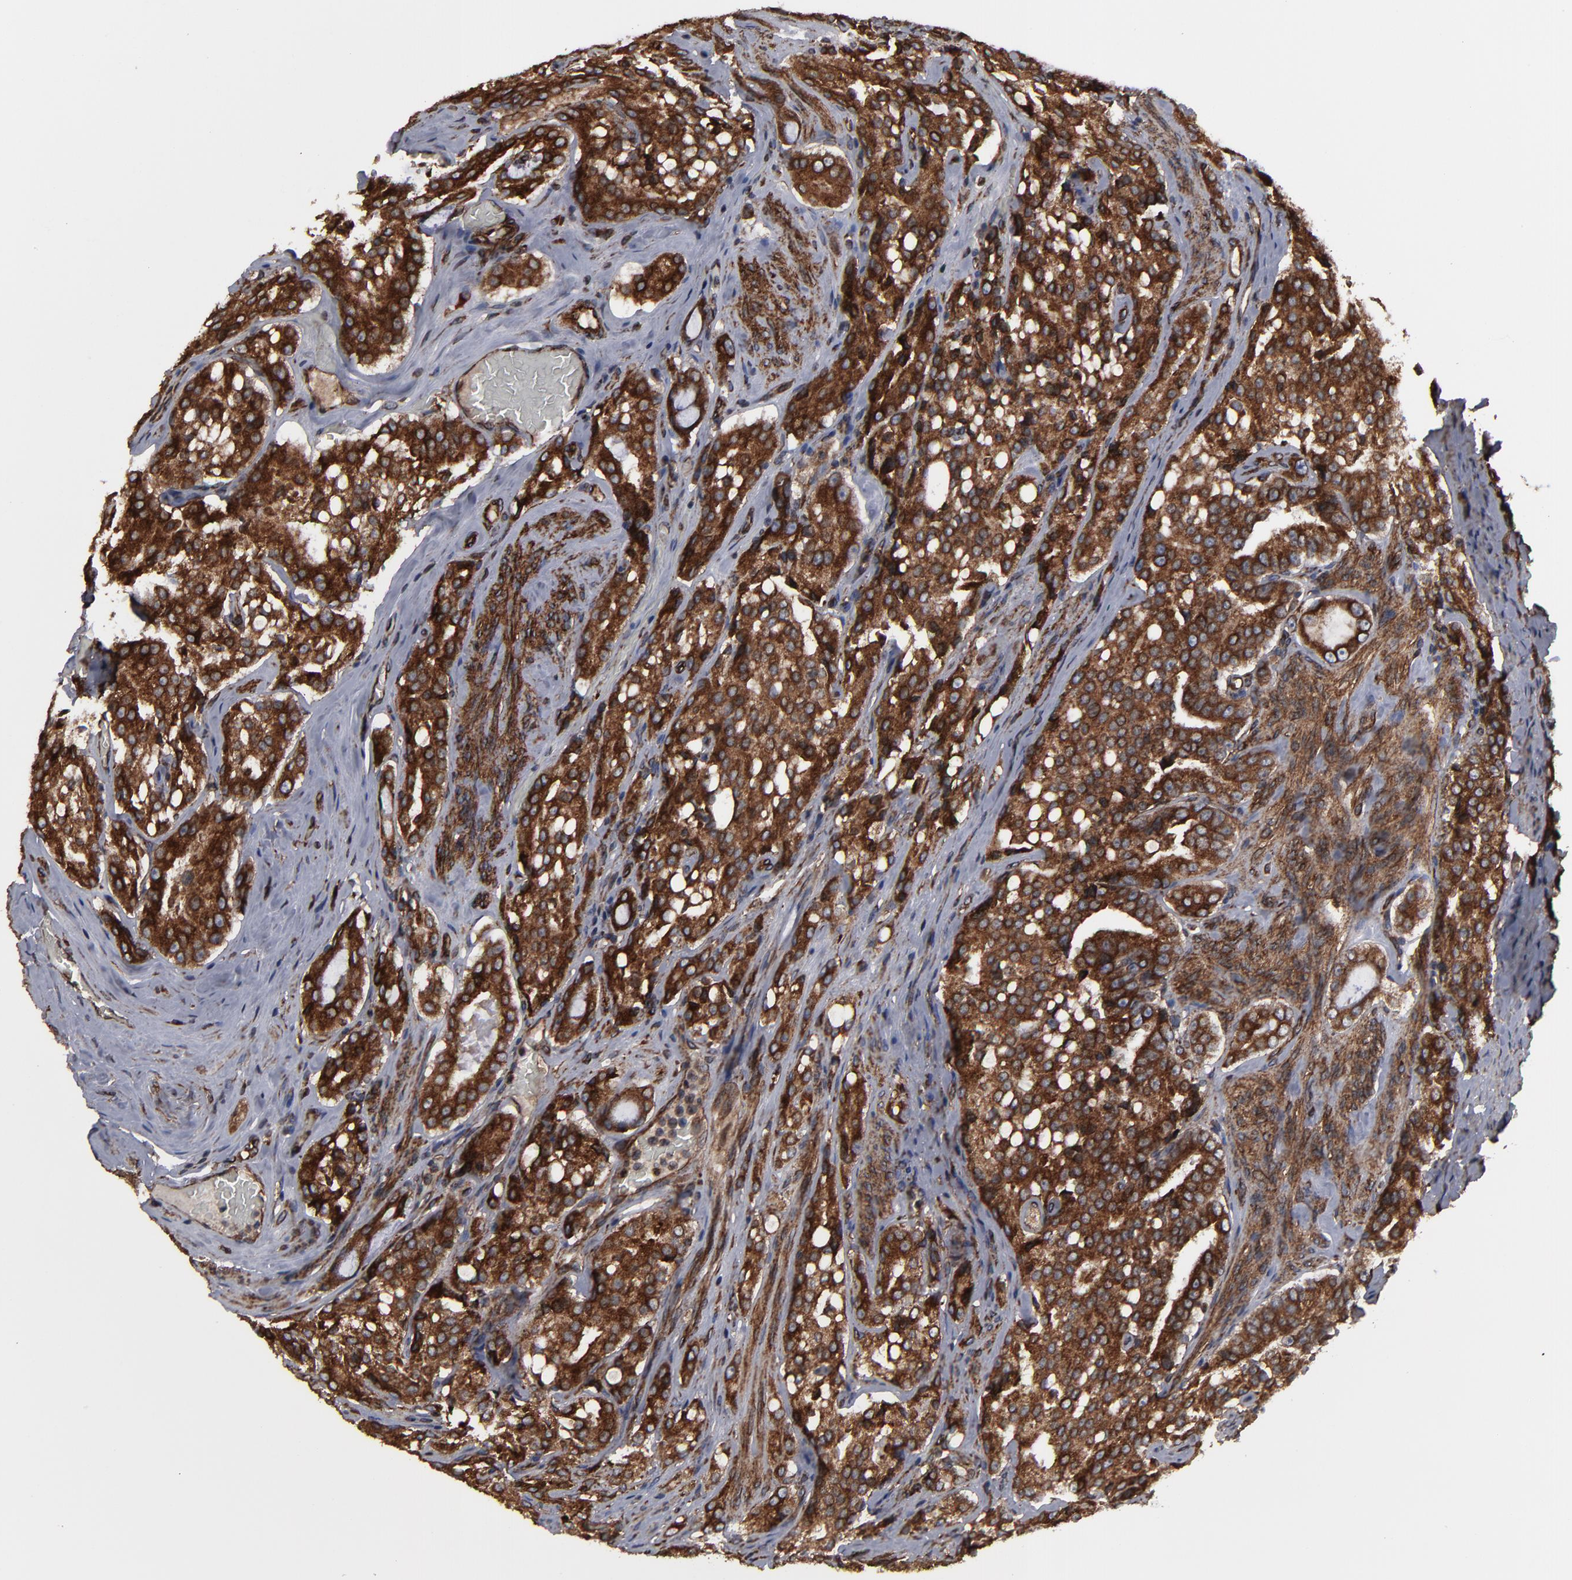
{"staining": {"intensity": "strong", "quantity": ">75%", "location": "cytoplasmic/membranous"}, "tissue": "prostate cancer", "cell_type": "Tumor cells", "image_type": "cancer", "snomed": [{"axis": "morphology", "description": "Adenocarcinoma, Medium grade"}, {"axis": "topography", "description": "Prostate"}], "caption": "About >75% of tumor cells in human prostate cancer demonstrate strong cytoplasmic/membranous protein staining as visualized by brown immunohistochemical staining.", "gene": "CNIH1", "patient": {"sex": "male", "age": 72}}